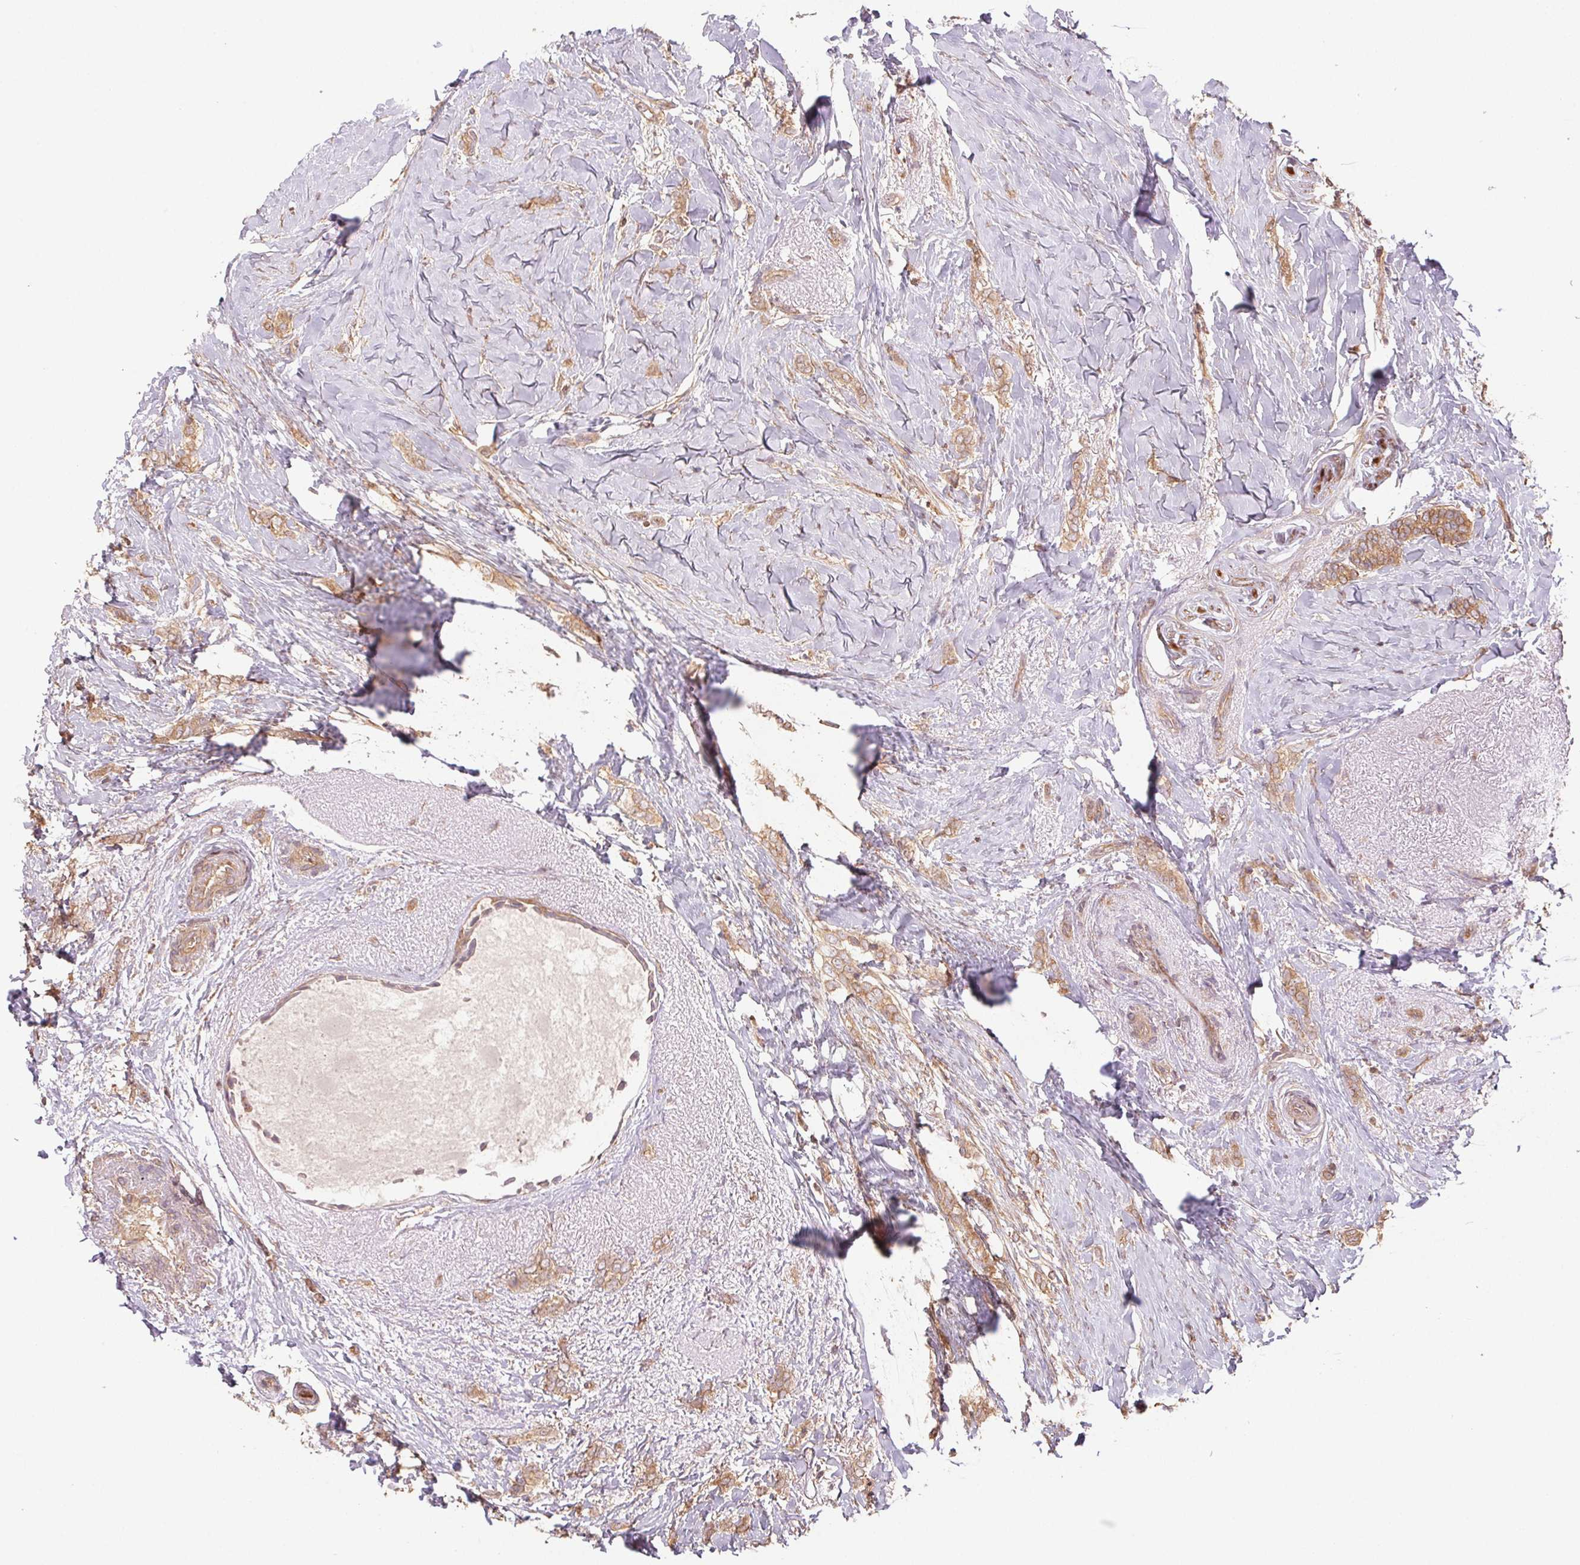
{"staining": {"intensity": "moderate", "quantity": ">75%", "location": "cytoplasmic/membranous"}, "tissue": "breast cancer", "cell_type": "Tumor cells", "image_type": "cancer", "snomed": [{"axis": "morphology", "description": "Normal tissue, NOS"}, {"axis": "morphology", "description": "Duct carcinoma"}, {"axis": "topography", "description": "Breast"}], "caption": "Intraductal carcinoma (breast) stained with a brown dye demonstrates moderate cytoplasmic/membranous positive expression in about >75% of tumor cells.", "gene": "TUBA3D", "patient": {"sex": "female", "age": 77}}